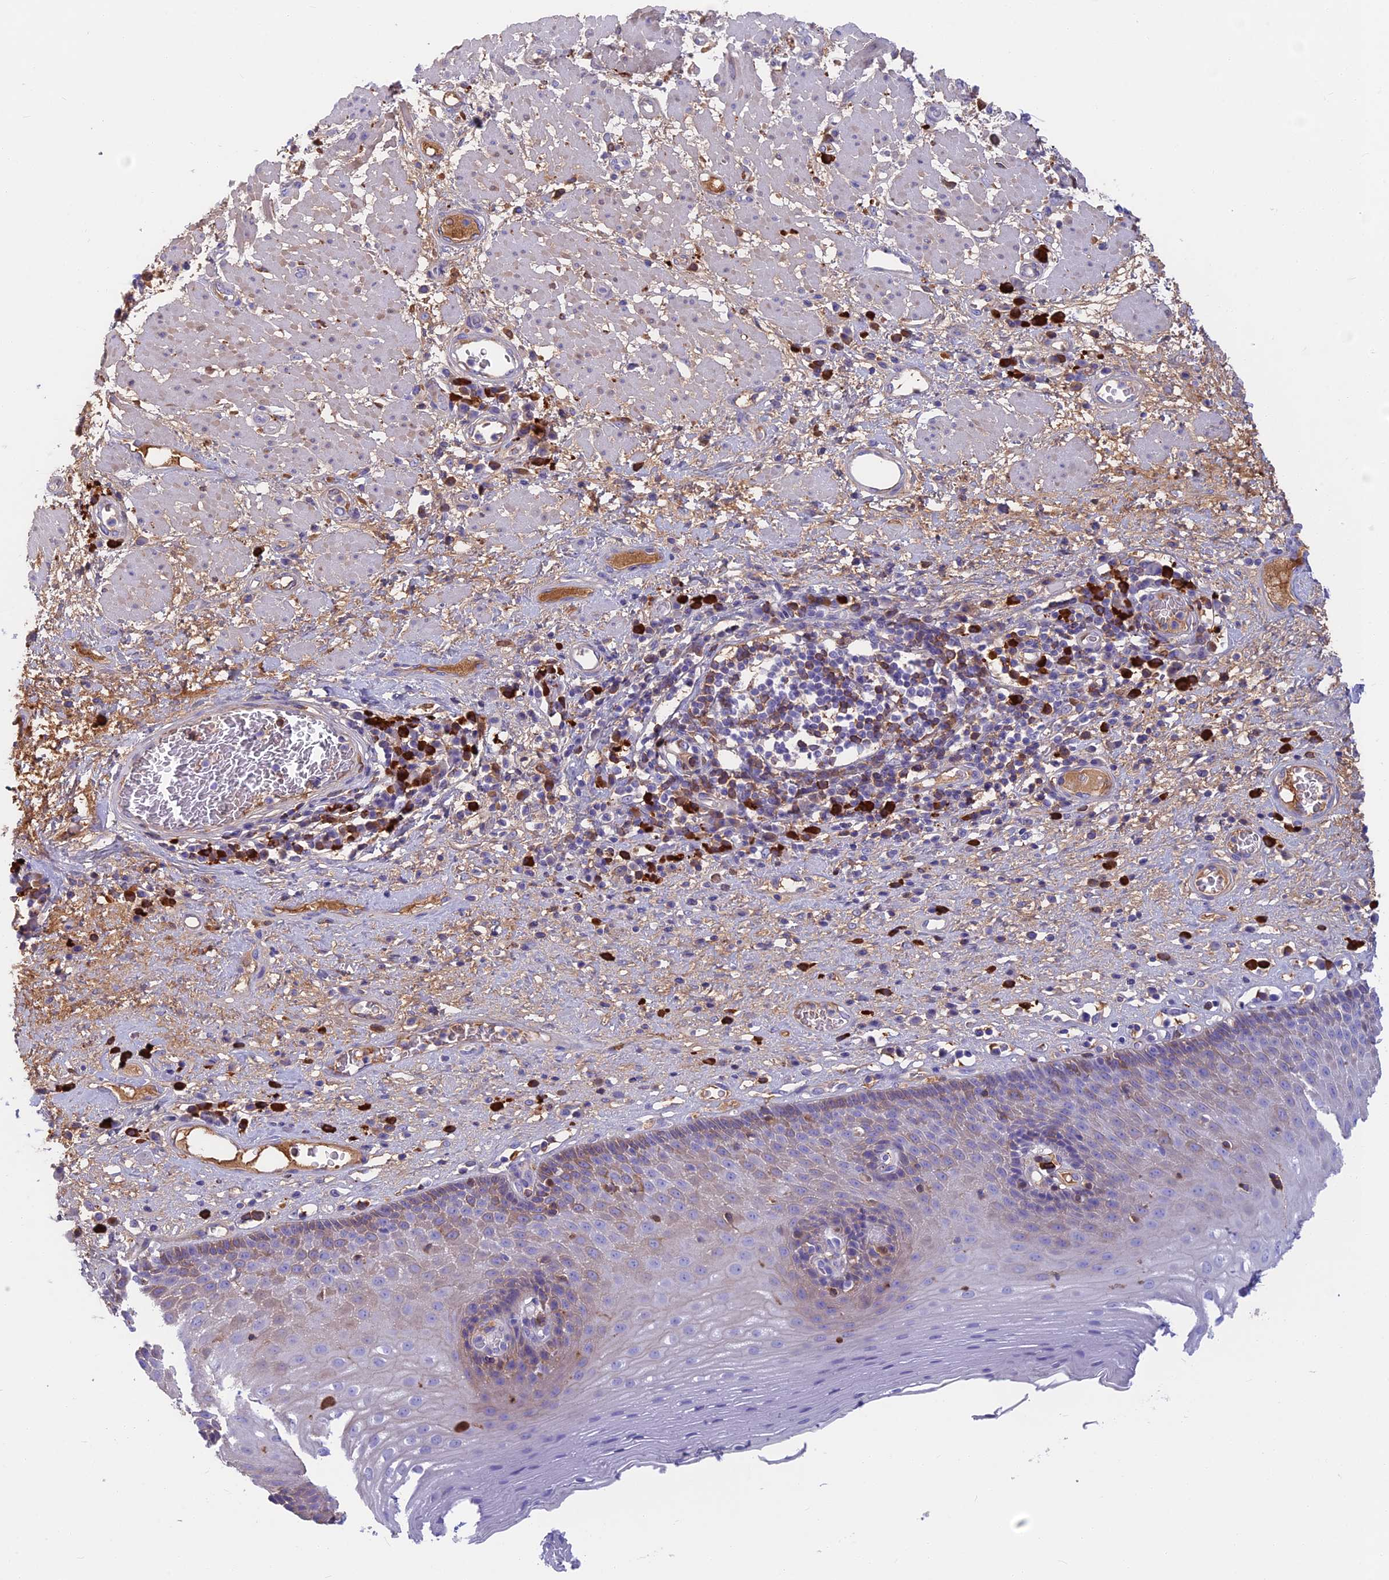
{"staining": {"intensity": "weak", "quantity": "<25%", "location": "cytoplasmic/membranous"}, "tissue": "esophagus", "cell_type": "Squamous epithelial cells", "image_type": "normal", "snomed": [{"axis": "morphology", "description": "Normal tissue, NOS"}, {"axis": "morphology", "description": "Adenocarcinoma, NOS"}, {"axis": "topography", "description": "Esophagus"}], "caption": "A photomicrograph of human esophagus is negative for staining in squamous epithelial cells. Nuclei are stained in blue.", "gene": "SNAP91", "patient": {"sex": "male", "age": 62}}